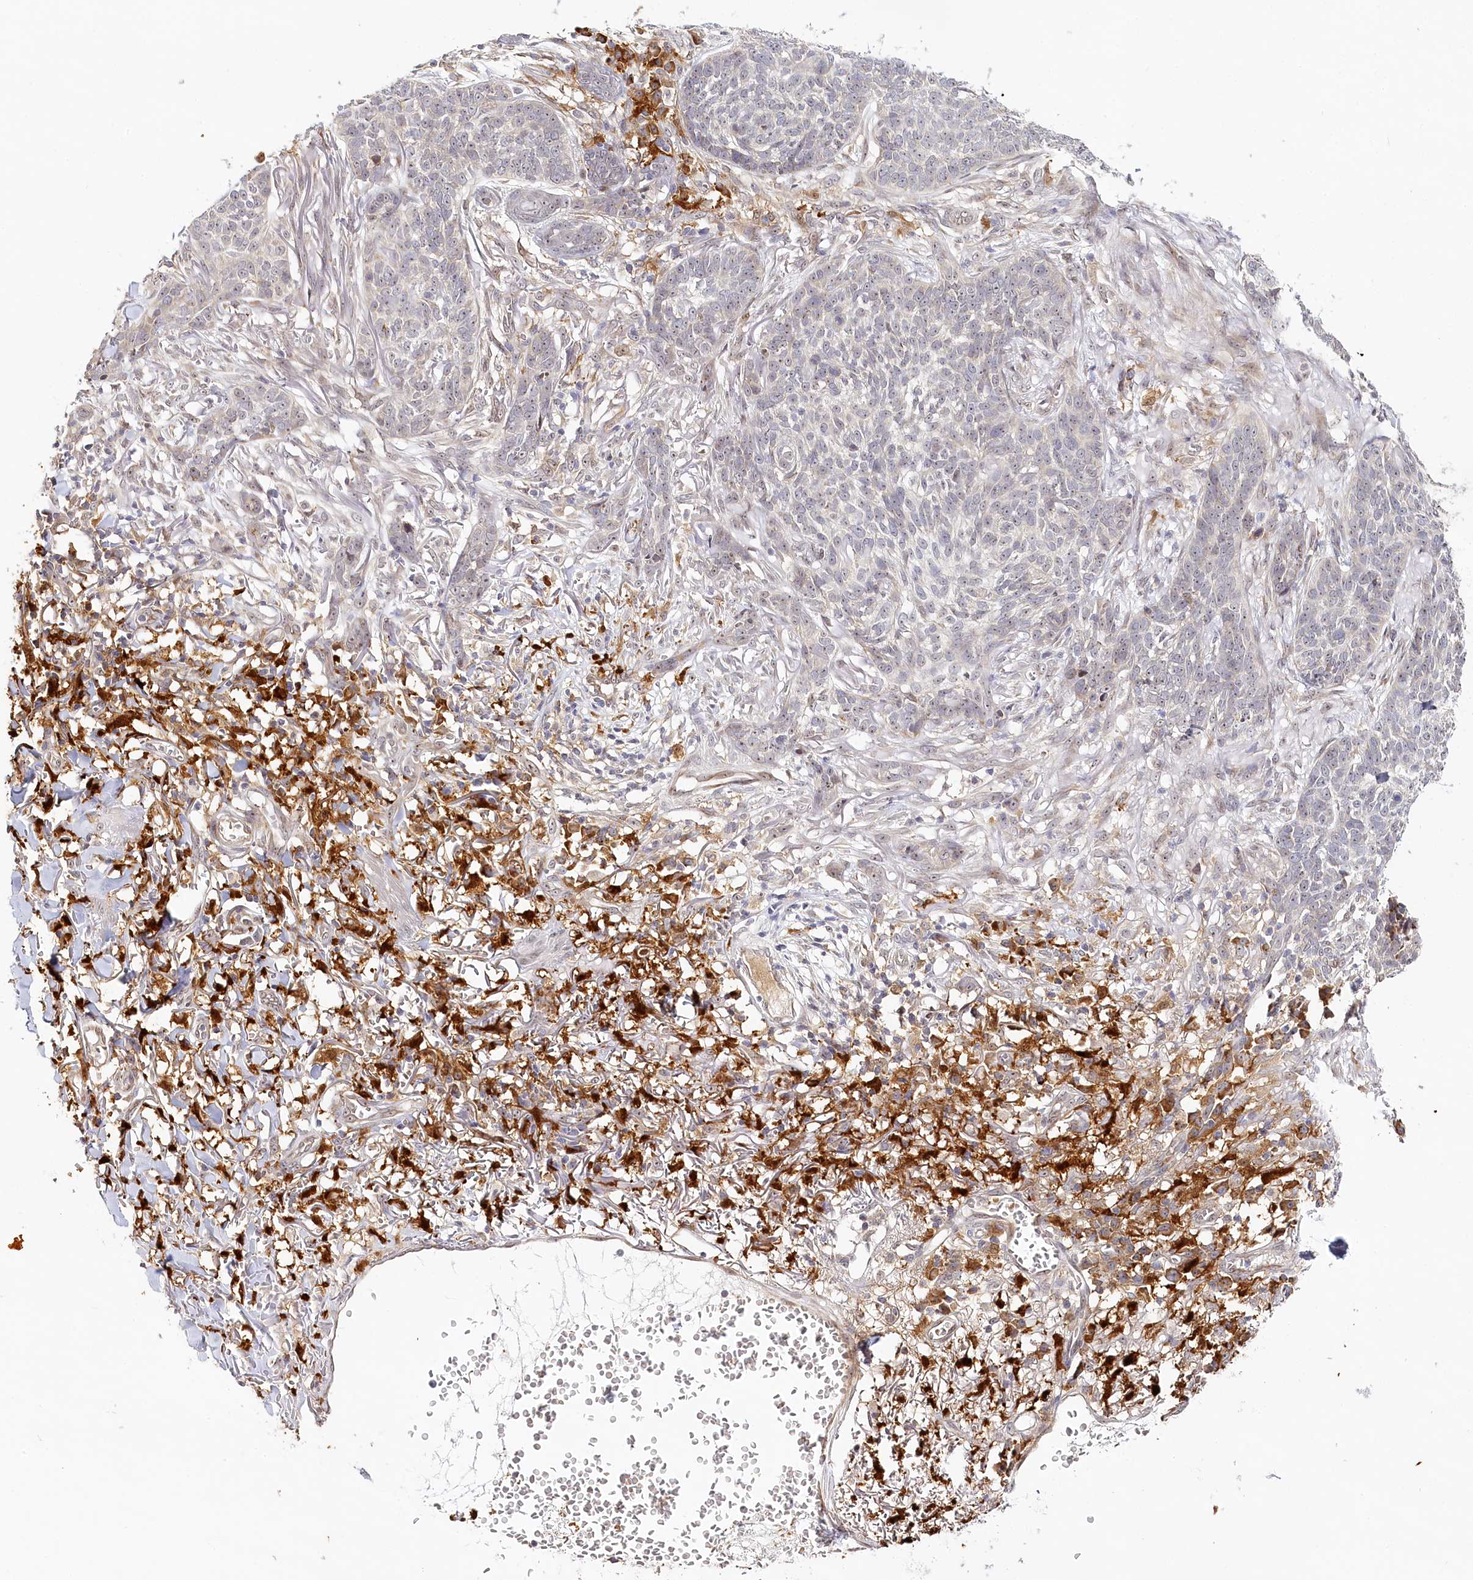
{"staining": {"intensity": "negative", "quantity": "none", "location": "none"}, "tissue": "skin cancer", "cell_type": "Tumor cells", "image_type": "cancer", "snomed": [{"axis": "morphology", "description": "Basal cell carcinoma"}, {"axis": "topography", "description": "Skin"}], "caption": "An immunohistochemistry (IHC) micrograph of skin cancer (basal cell carcinoma) is shown. There is no staining in tumor cells of skin cancer (basal cell carcinoma). The staining is performed using DAB brown chromogen with nuclei counter-stained in using hematoxylin.", "gene": "WDR36", "patient": {"sex": "male", "age": 85}}